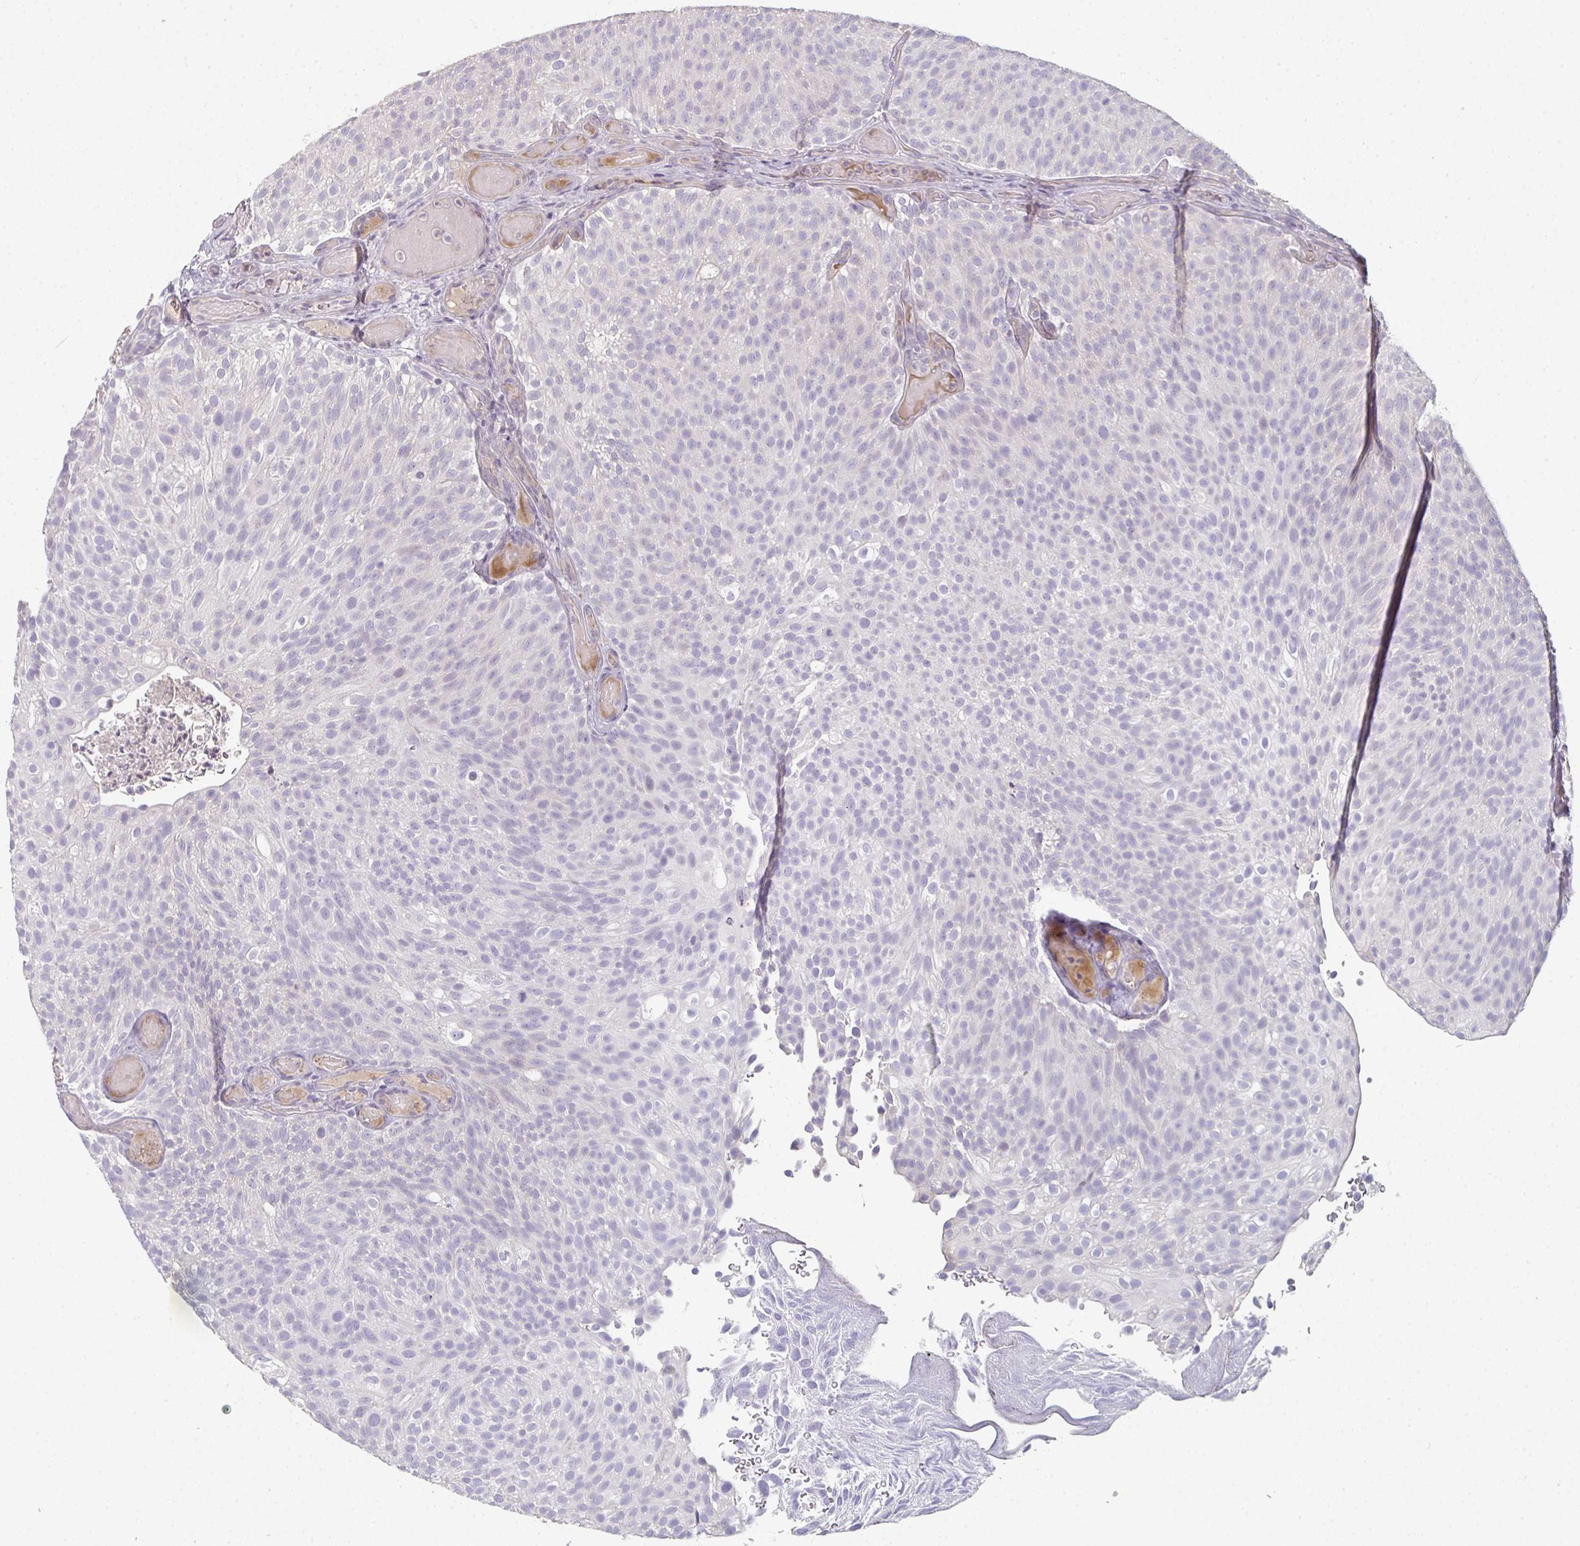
{"staining": {"intensity": "negative", "quantity": "none", "location": "none"}, "tissue": "urothelial cancer", "cell_type": "Tumor cells", "image_type": "cancer", "snomed": [{"axis": "morphology", "description": "Urothelial carcinoma, Low grade"}, {"axis": "topography", "description": "Urinary bladder"}], "caption": "High power microscopy micrograph of an immunohistochemistry photomicrograph of urothelial cancer, revealing no significant expression in tumor cells.", "gene": "A1CF", "patient": {"sex": "male", "age": 78}}